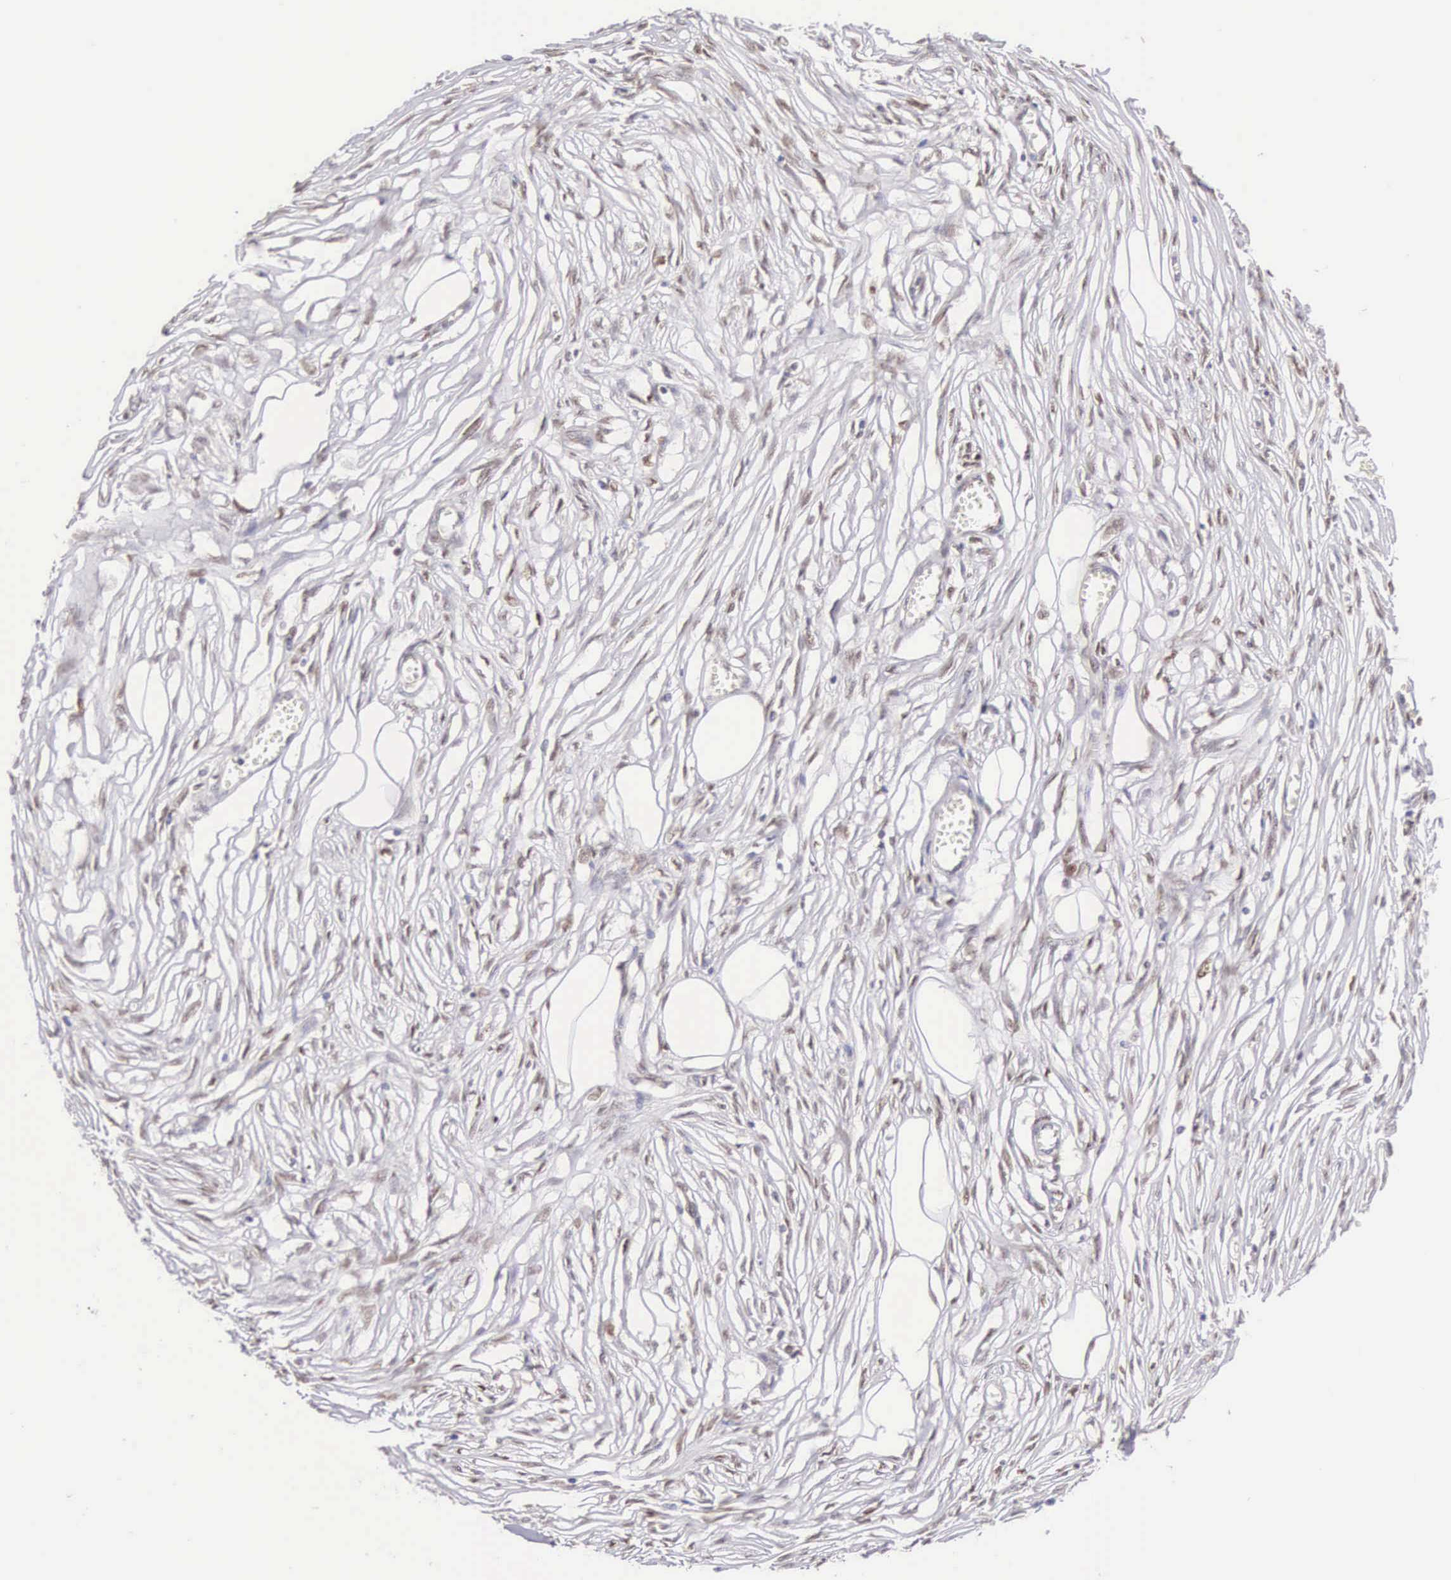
{"staining": {"intensity": "negative", "quantity": "none", "location": "none"}, "tissue": "adipose tissue", "cell_type": "Adipocytes", "image_type": "normal", "snomed": [{"axis": "morphology", "description": "Normal tissue, NOS"}, {"axis": "morphology", "description": "Sarcoma, NOS"}, {"axis": "topography", "description": "Skin"}, {"axis": "topography", "description": "Soft tissue"}], "caption": "IHC of unremarkable human adipose tissue exhibits no expression in adipocytes.", "gene": "CCDC117", "patient": {"sex": "female", "age": 51}}